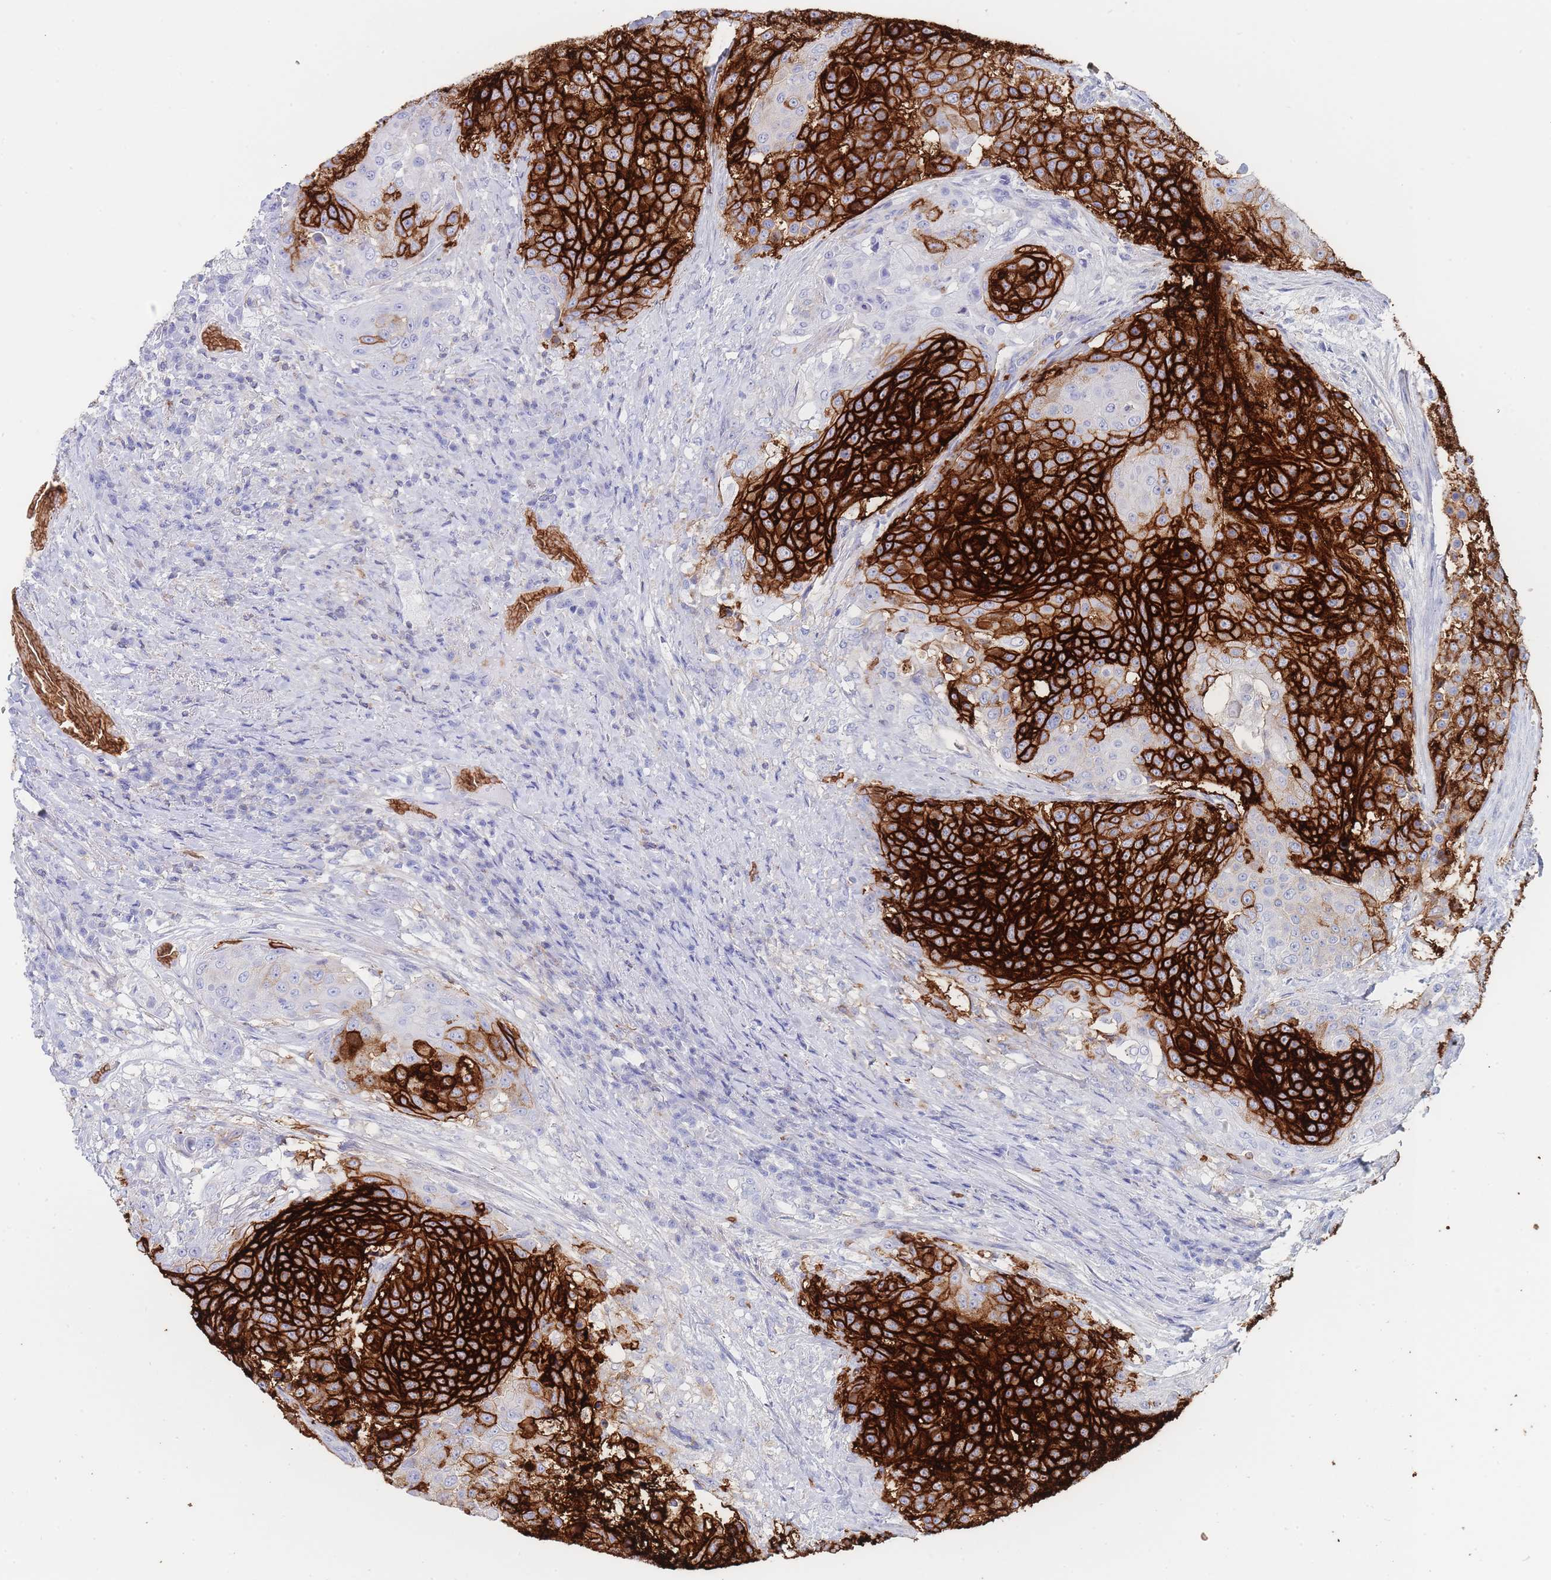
{"staining": {"intensity": "strong", "quantity": ">75%", "location": "cytoplasmic/membranous"}, "tissue": "urothelial cancer", "cell_type": "Tumor cells", "image_type": "cancer", "snomed": [{"axis": "morphology", "description": "Urothelial carcinoma, High grade"}, {"axis": "topography", "description": "Urinary bladder"}], "caption": "Protein staining exhibits strong cytoplasmic/membranous expression in approximately >75% of tumor cells in urothelial cancer. The staining was performed using DAB (3,3'-diaminobenzidine) to visualize the protein expression in brown, while the nuclei were stained in blue with hematoxylin (Magnification: 20x).", "gene": "SLC2A1", "patient": {"sex": "female", "age": 63}}